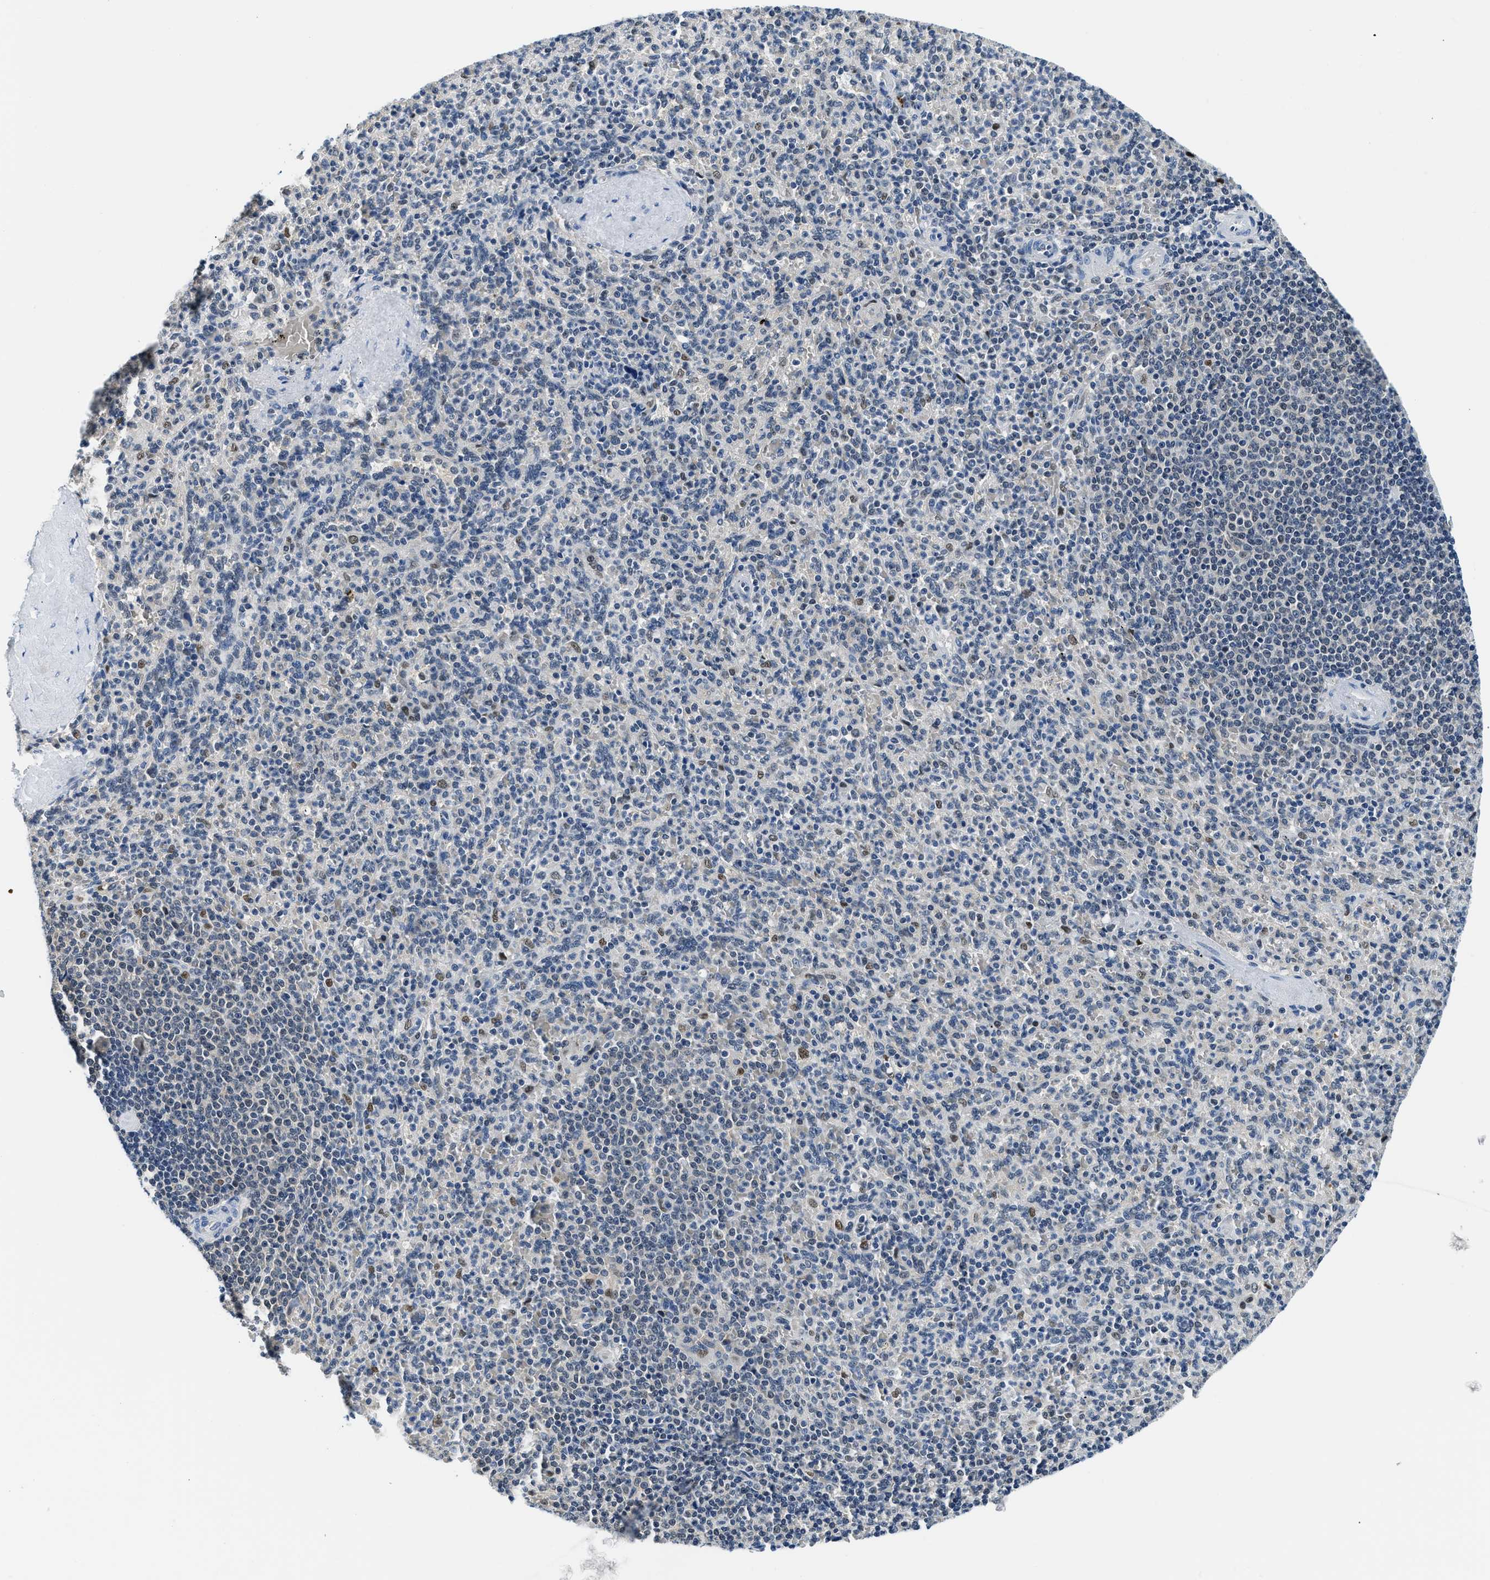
{"staining": {"intensity": "weak", "quantity": "25%-75%", "location": "nuclear"}, "tissue": "spleen", "cell_type": "Cells in red pulp", "image_type": "normal", "snomed": [{"axis": "morphology", "description": "Normal tissue, NOS"}, {"axis": "topography", "description": "Spleen"}], "caption": "This is a photomicrograph of immunohistochemistry (IHC) staining of benign spleen, which shows weak expression in the nuclear of cells in red pulp.", "gene": "ALX1", "patient": {"sex": "male", "age": 36}}